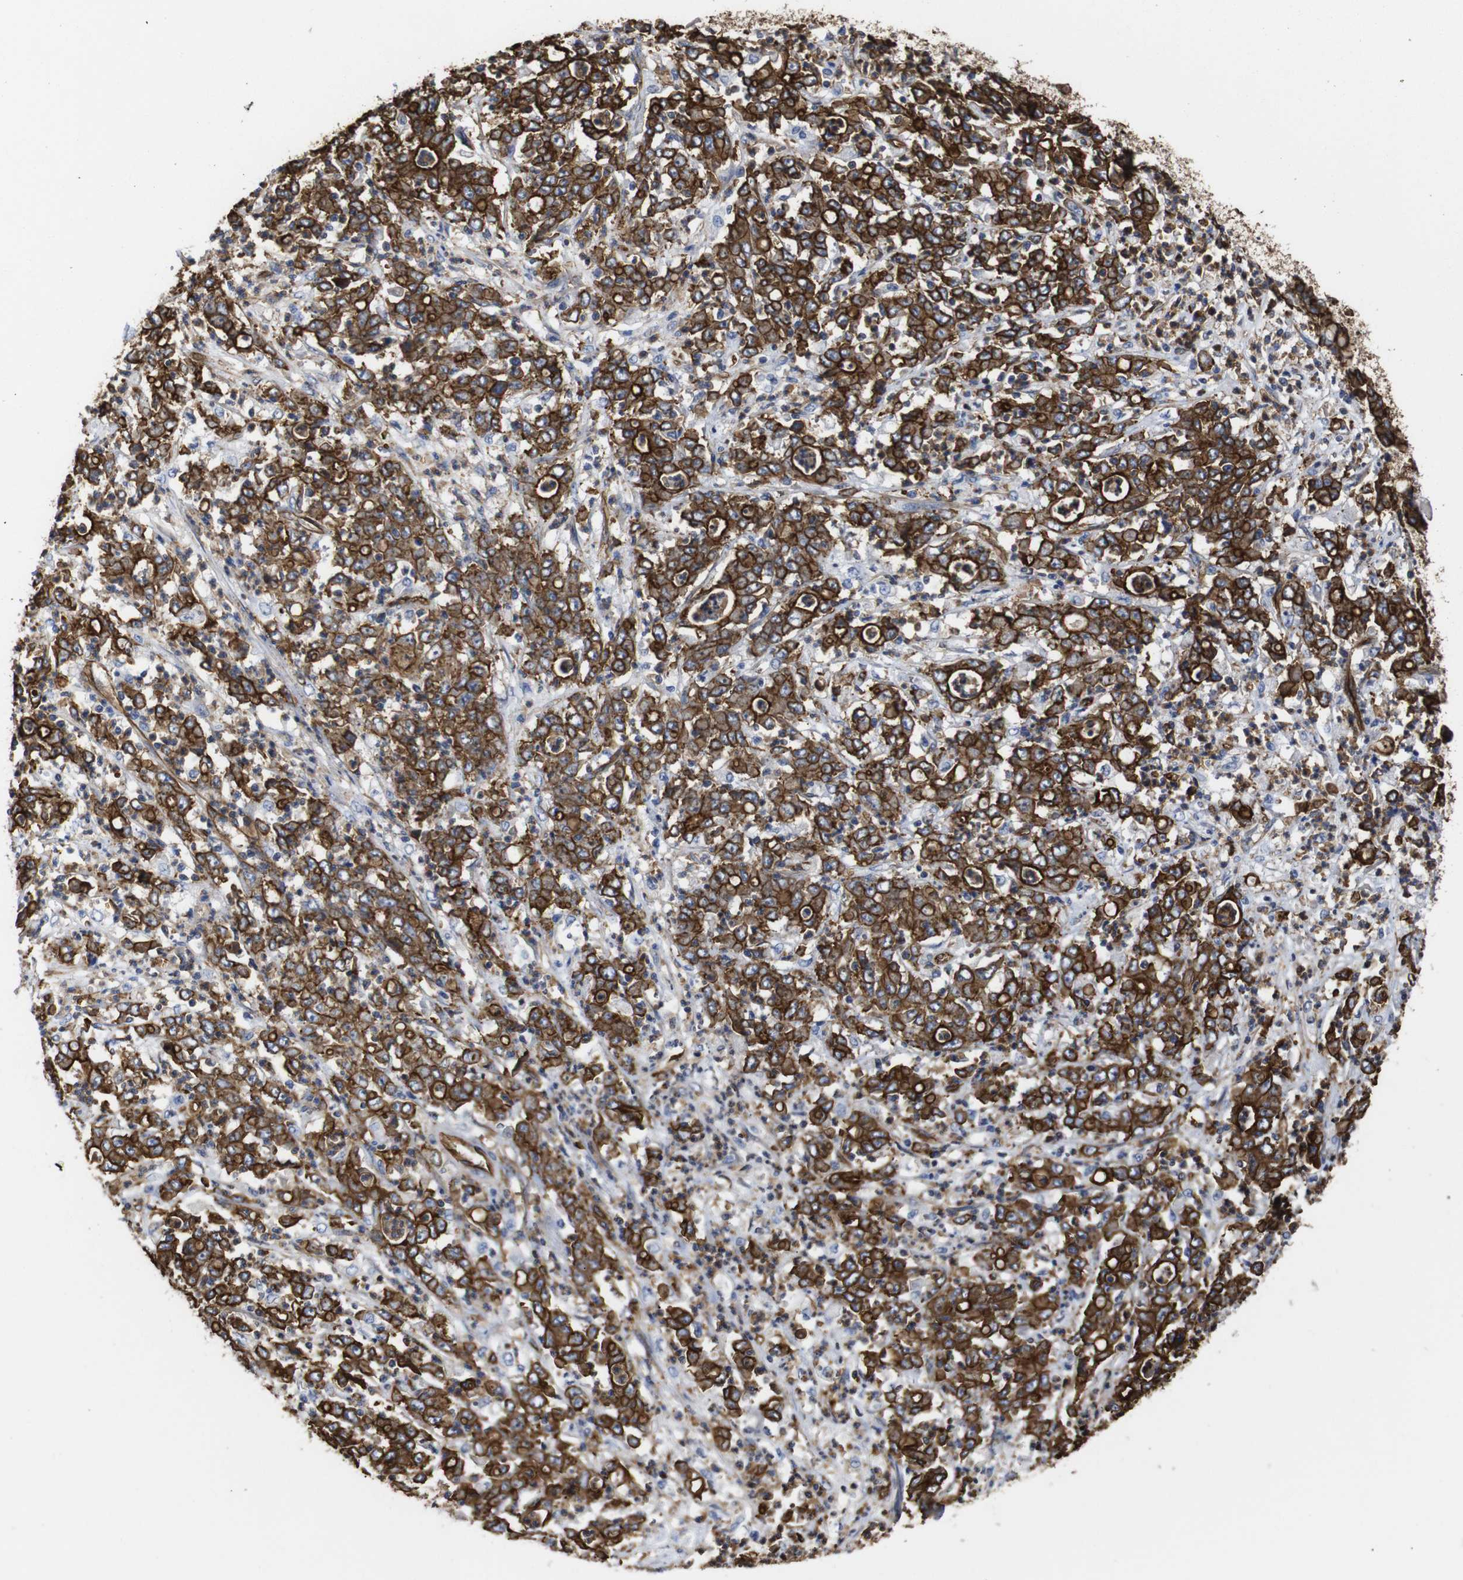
{"staining": {"intensity": "moderate", "quantity": ">75%", "location": "cytoplasmic/membranous"}, "tissue": "stomach cancer", "cell_type": "Tumor cells", "image_type": "cancer", "snomed": [{"axis": "morphology", "description": "Adenocarcinoma, NOS"}, {"axis": "topography", "description": "Stomach, lower"}], "caption": "The immunohistochemical stain highlights moderate cytoplasmic/membranous staining in tumor cells of stomach adenocarcinoma tissue.", "gene": "SPTBN1", "patient": {"sex": "female", "age": 71}}